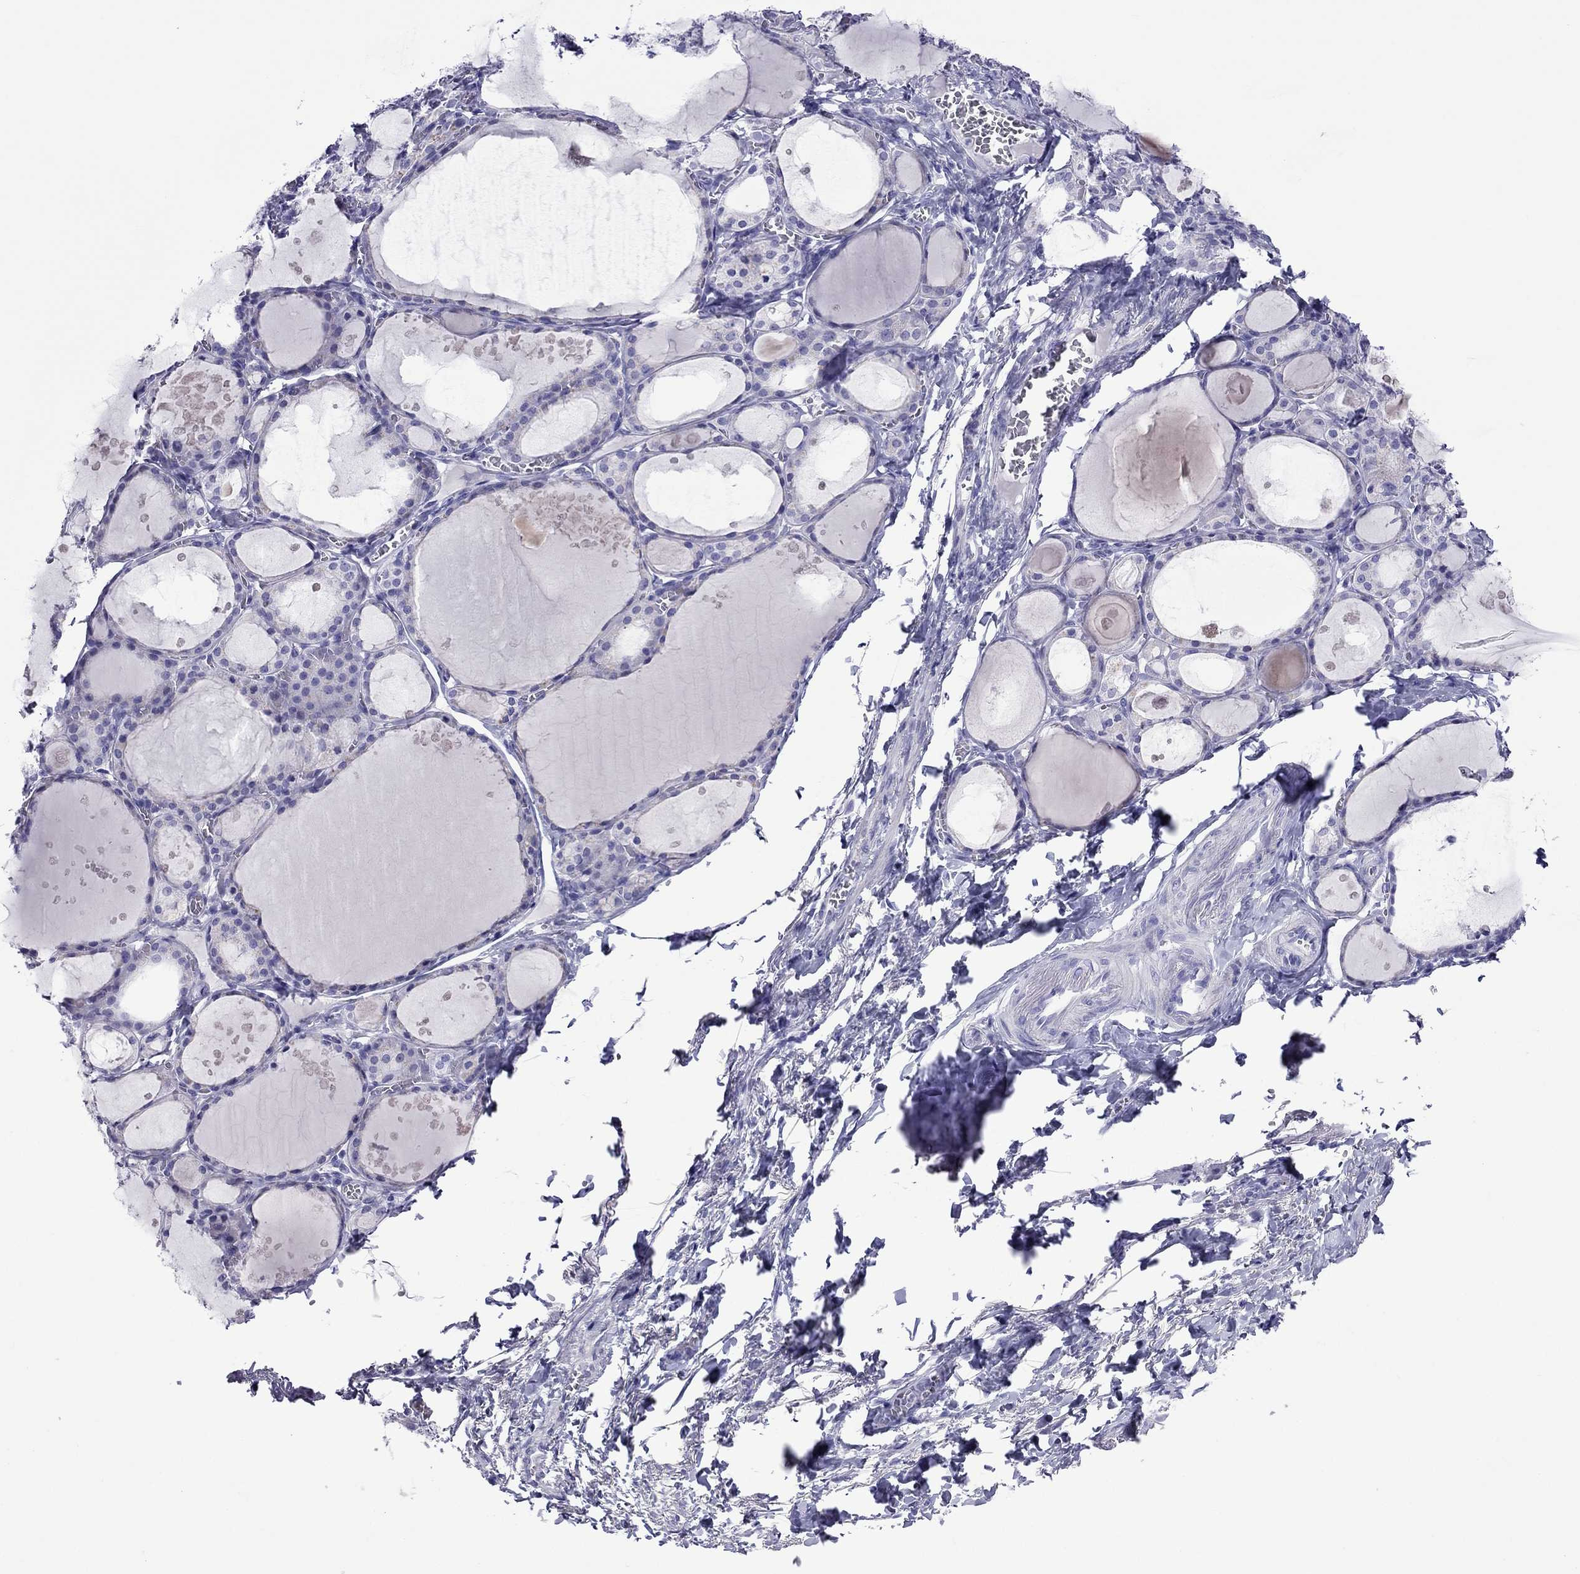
{"staining": {"intensity": "negative", "quantity": "none", "location": "none"}, "tissue": "thyroid gland", "cell_type": "Glandular cells", "image_type": "normal", "snomed": [{"axis": "morphology", "description": "Normal tissue, NOS"}, {"axis": "topography", "description": "Thyroid gland"}], "caption": "Glandular cells show no significant staining in benign thyroid gland. (DAB (3,3'-diaminobenzidine) immunohistochemistry (IHC) visualized using brightfield microscopy, high magnification).", "gene": "PCDHA6", "patient": {"sex": "male", "age": 68}}